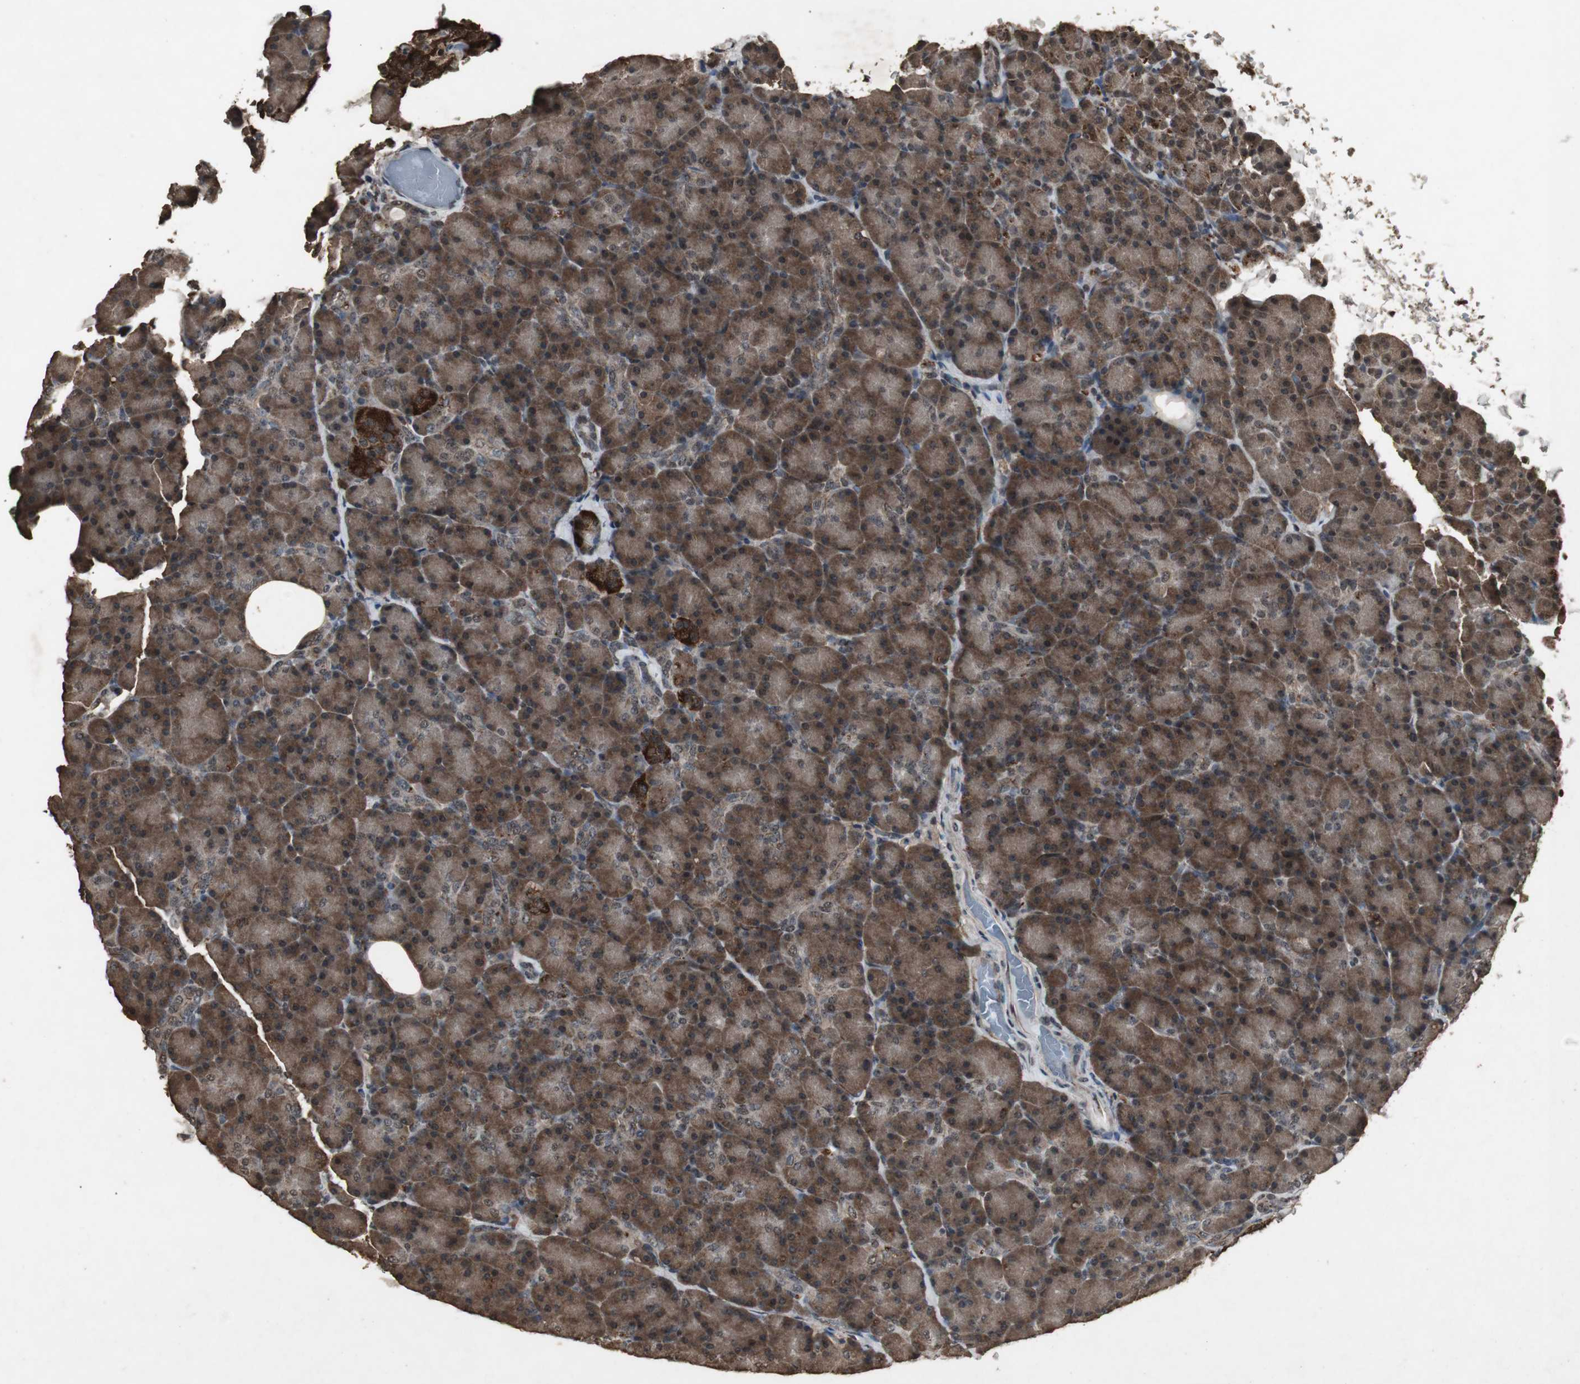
{"staining": {"intensity": "strong", "quantity": ">75%", "location": "cytoplasmic/membranous,nuclear"}, "tissue": "pancreas", "cell_type": "Exocrine glandular cells", "image_type": "normal", "snomed": [{"axis": "morphology", "description": "Normal tissue, NOS"}, {"axis": "topography", "description": "Pancreas"}], "caption": "Benign pancreas displays strong cytoplasmic/membranous,nuclear staining in about >75% of exocrine glandular cells The staining was performed using DAB (3,3'-diaminobenzidine), with brown indicating positive protein expression. Nuclei are stained blue with hematoxylin..", "gene": "EMX1", "patient": {"sex": "female", "age": 43}}